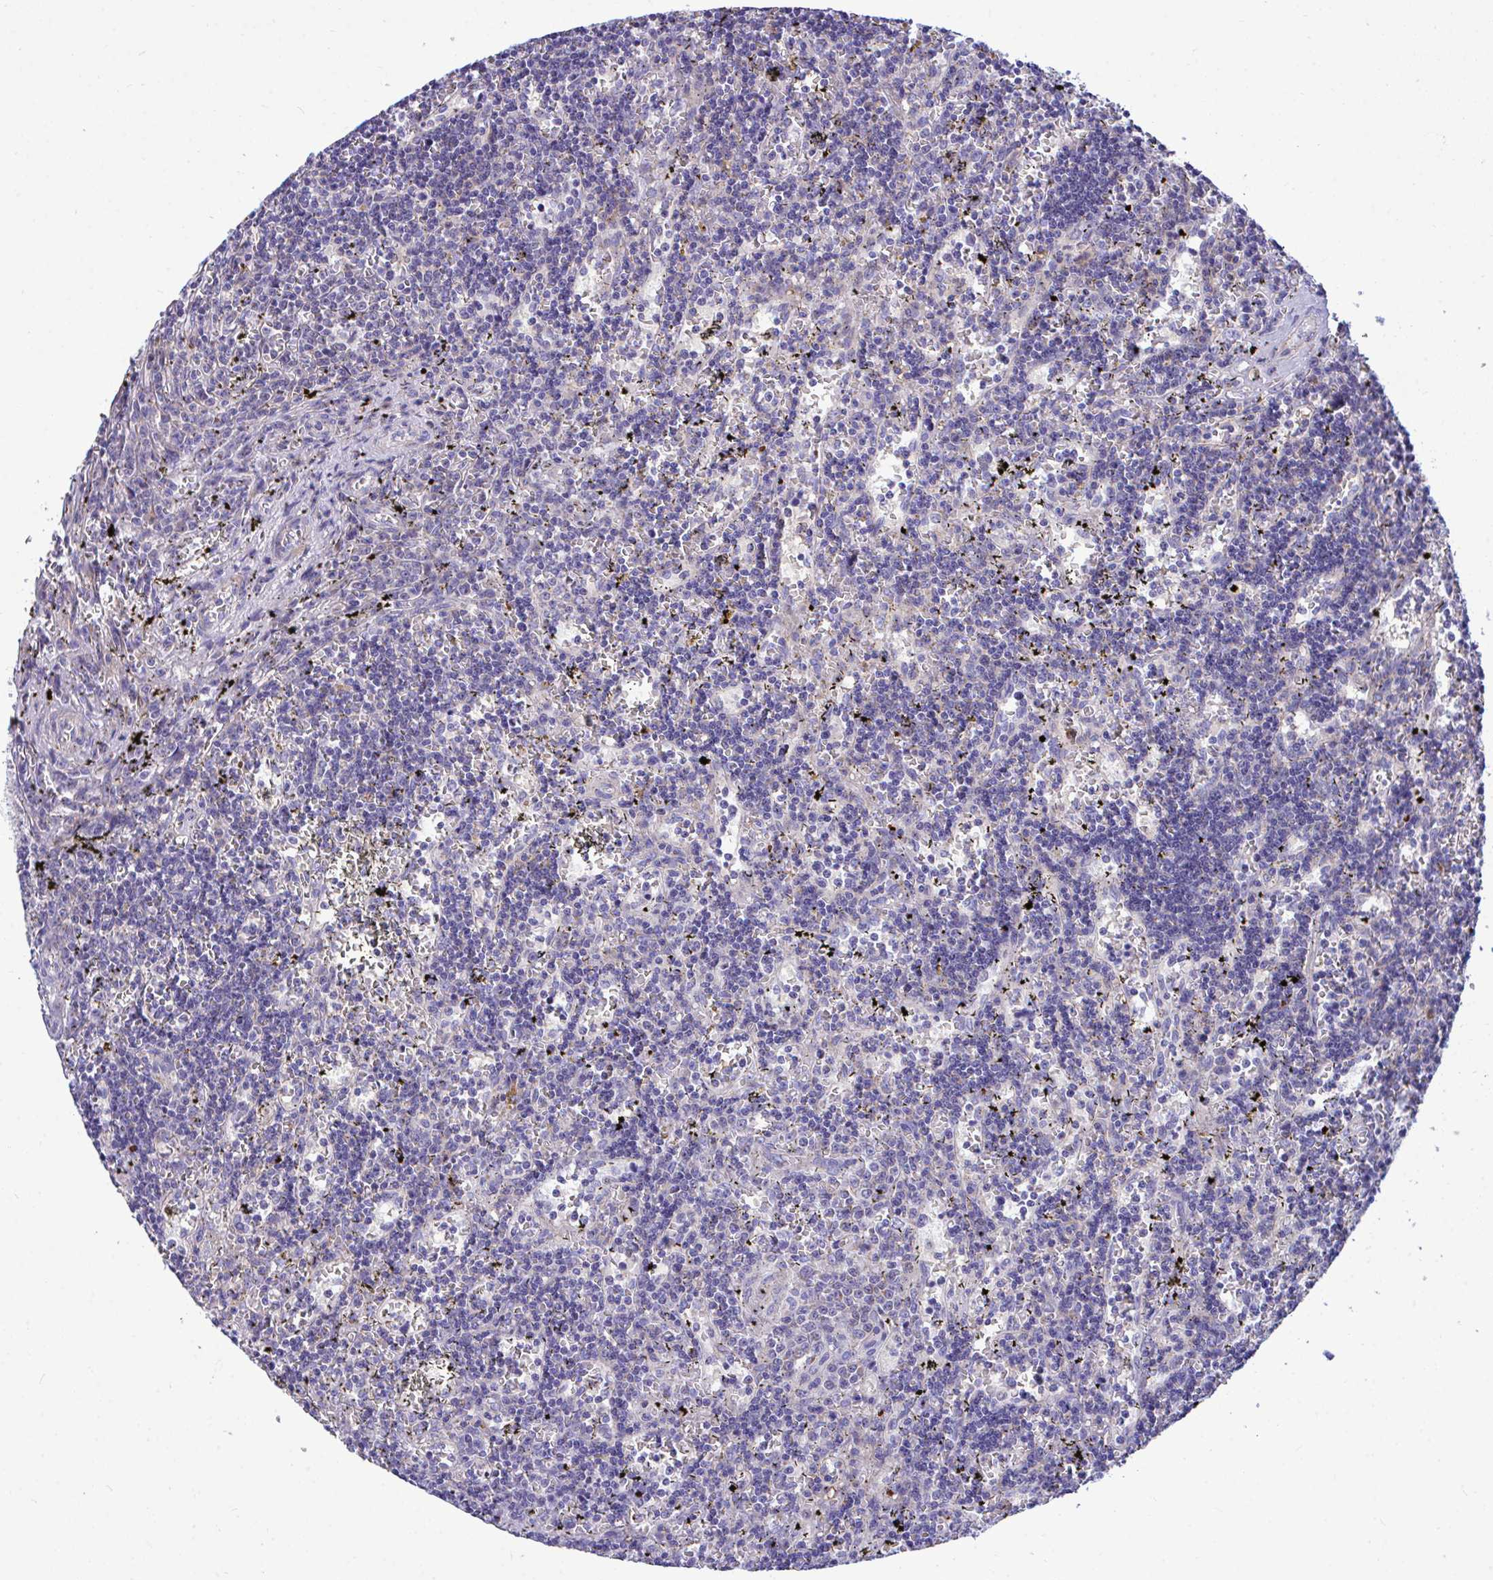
{"staining": {"intensity": "negative", "quantity": "none", "location": "none"}, "tissue": "lymphoma", "cell_type": "Tumor cells", "image_type": "cancer", "snomed": [{"axis": "morphology", "description": "Malignant lymphoma, non-Hodgkin's type, Low grade"}, {"axis": "topography", "description": "Spleen"}], "caption": "Immunohistochemical staining of human lymphoma reveals no significant positivity in tumor cells.", "gene": "MRPS16", "patient": {"sex": "male", "age": 60}}